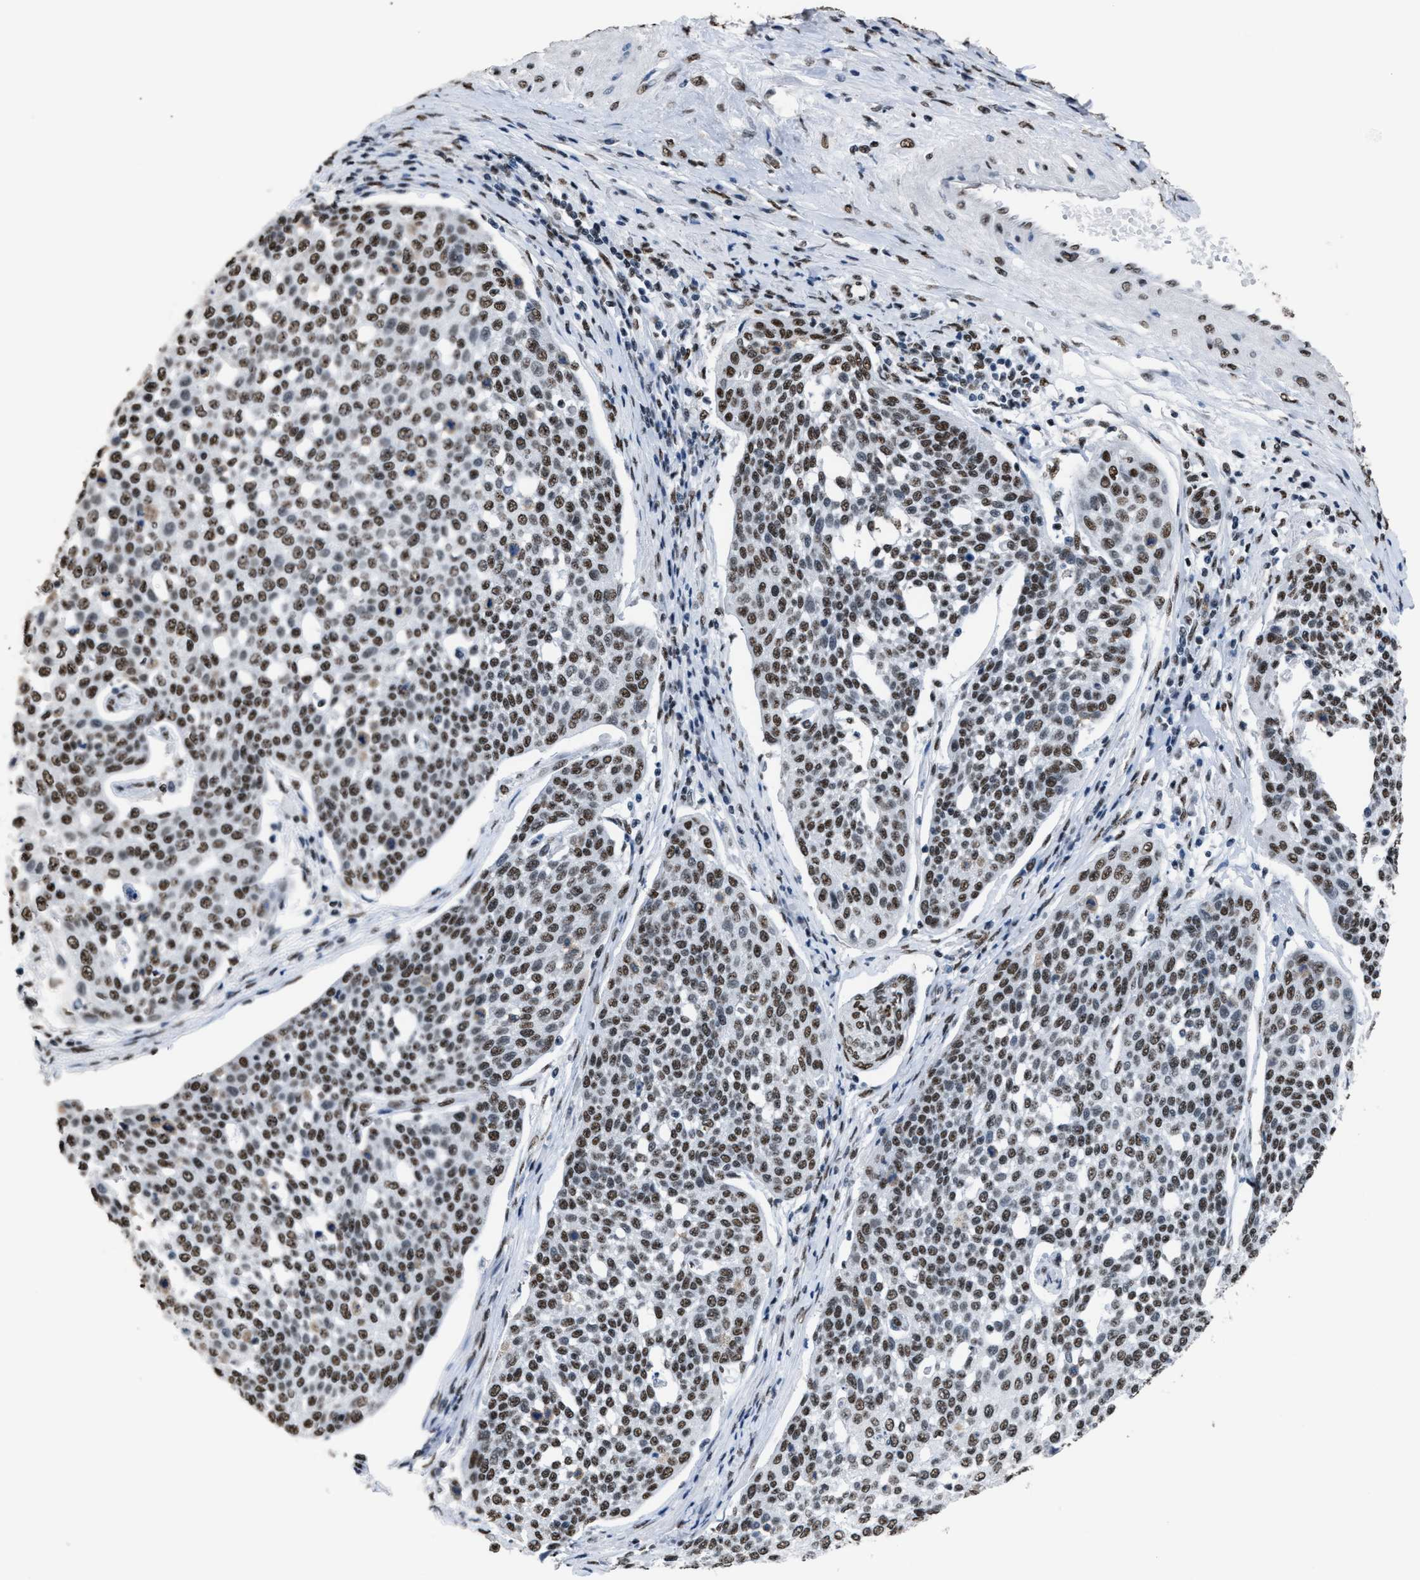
{"staining": {"intensity": "moderate", "quantity": ">75%", "location": "nuclear"}, "tissue": "cervical cancer", "cell_type": "Tumor cells", "image_type": "cancer", "snomed": [{"axis": "morphology", "description": "Squamous cell carcinoma, NOS"}, {"axis": "topography", "description": "Cervix"}], "caption": "The micrograph displays a brown stain indicating the presence of a protein in the nuclear of tumor cells in cervical cancer.", "gene": "CCAR2", "patient": {"sex": "female", "age": 34}}